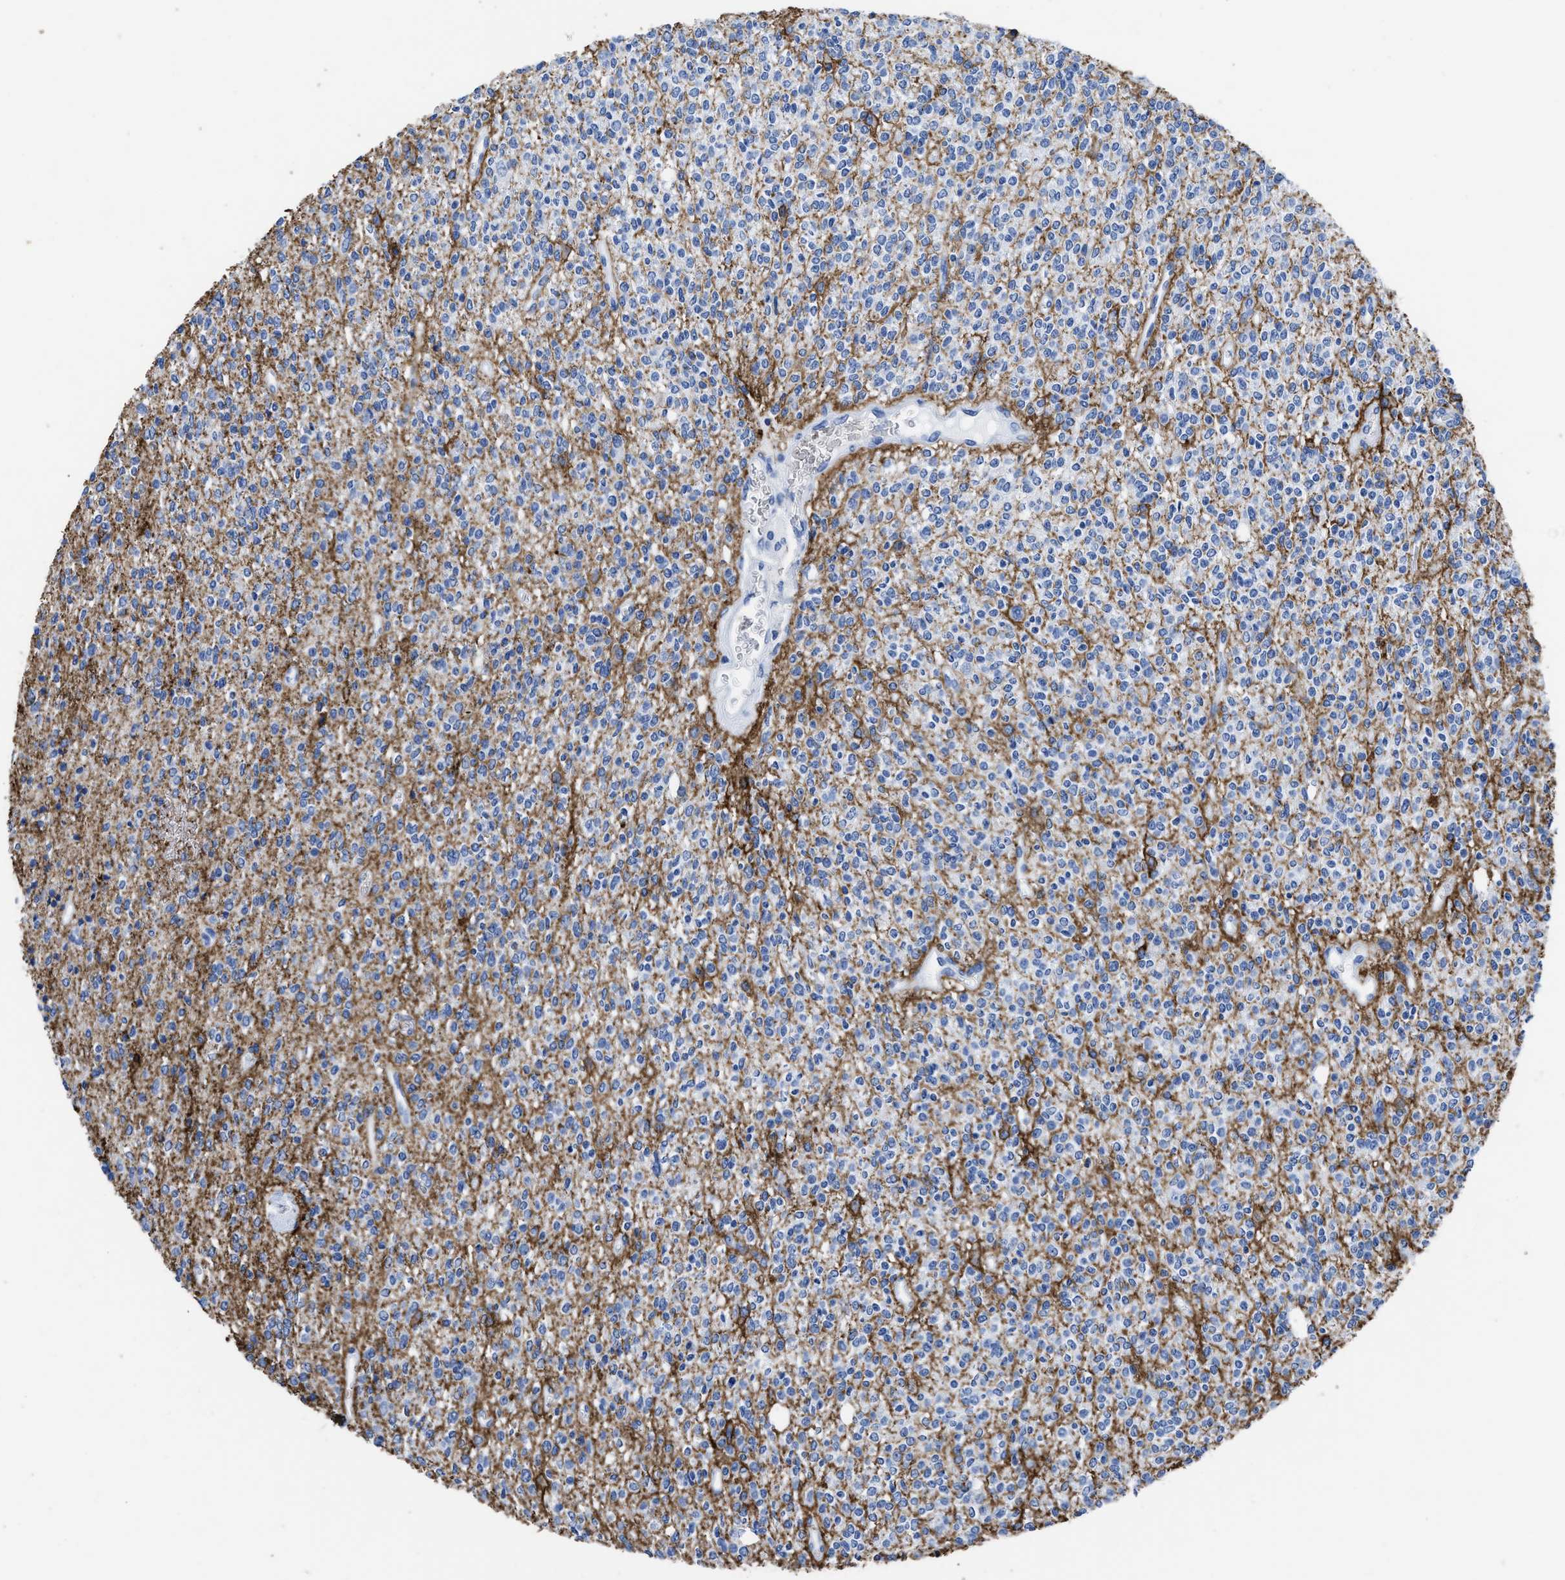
{"staining": {"intensity": "negative", "quantity": "none", "location": "none"}, "tissue": "glioma", "cell_type": "Tumor cells", "image_type": "cancer", "snomed": [{"axis": "morphology", "description": "Glioma, malignant, High grade"}, {"axis": "topography", "description": "Brain"}], "caption": "An IHC image of high-grade glioma (malignant) is shown. There is no staining in tumor cells of high-grade glioma (malignant).", "gene": "AQP1", "patient": {"sex": "male", "age": 34}}